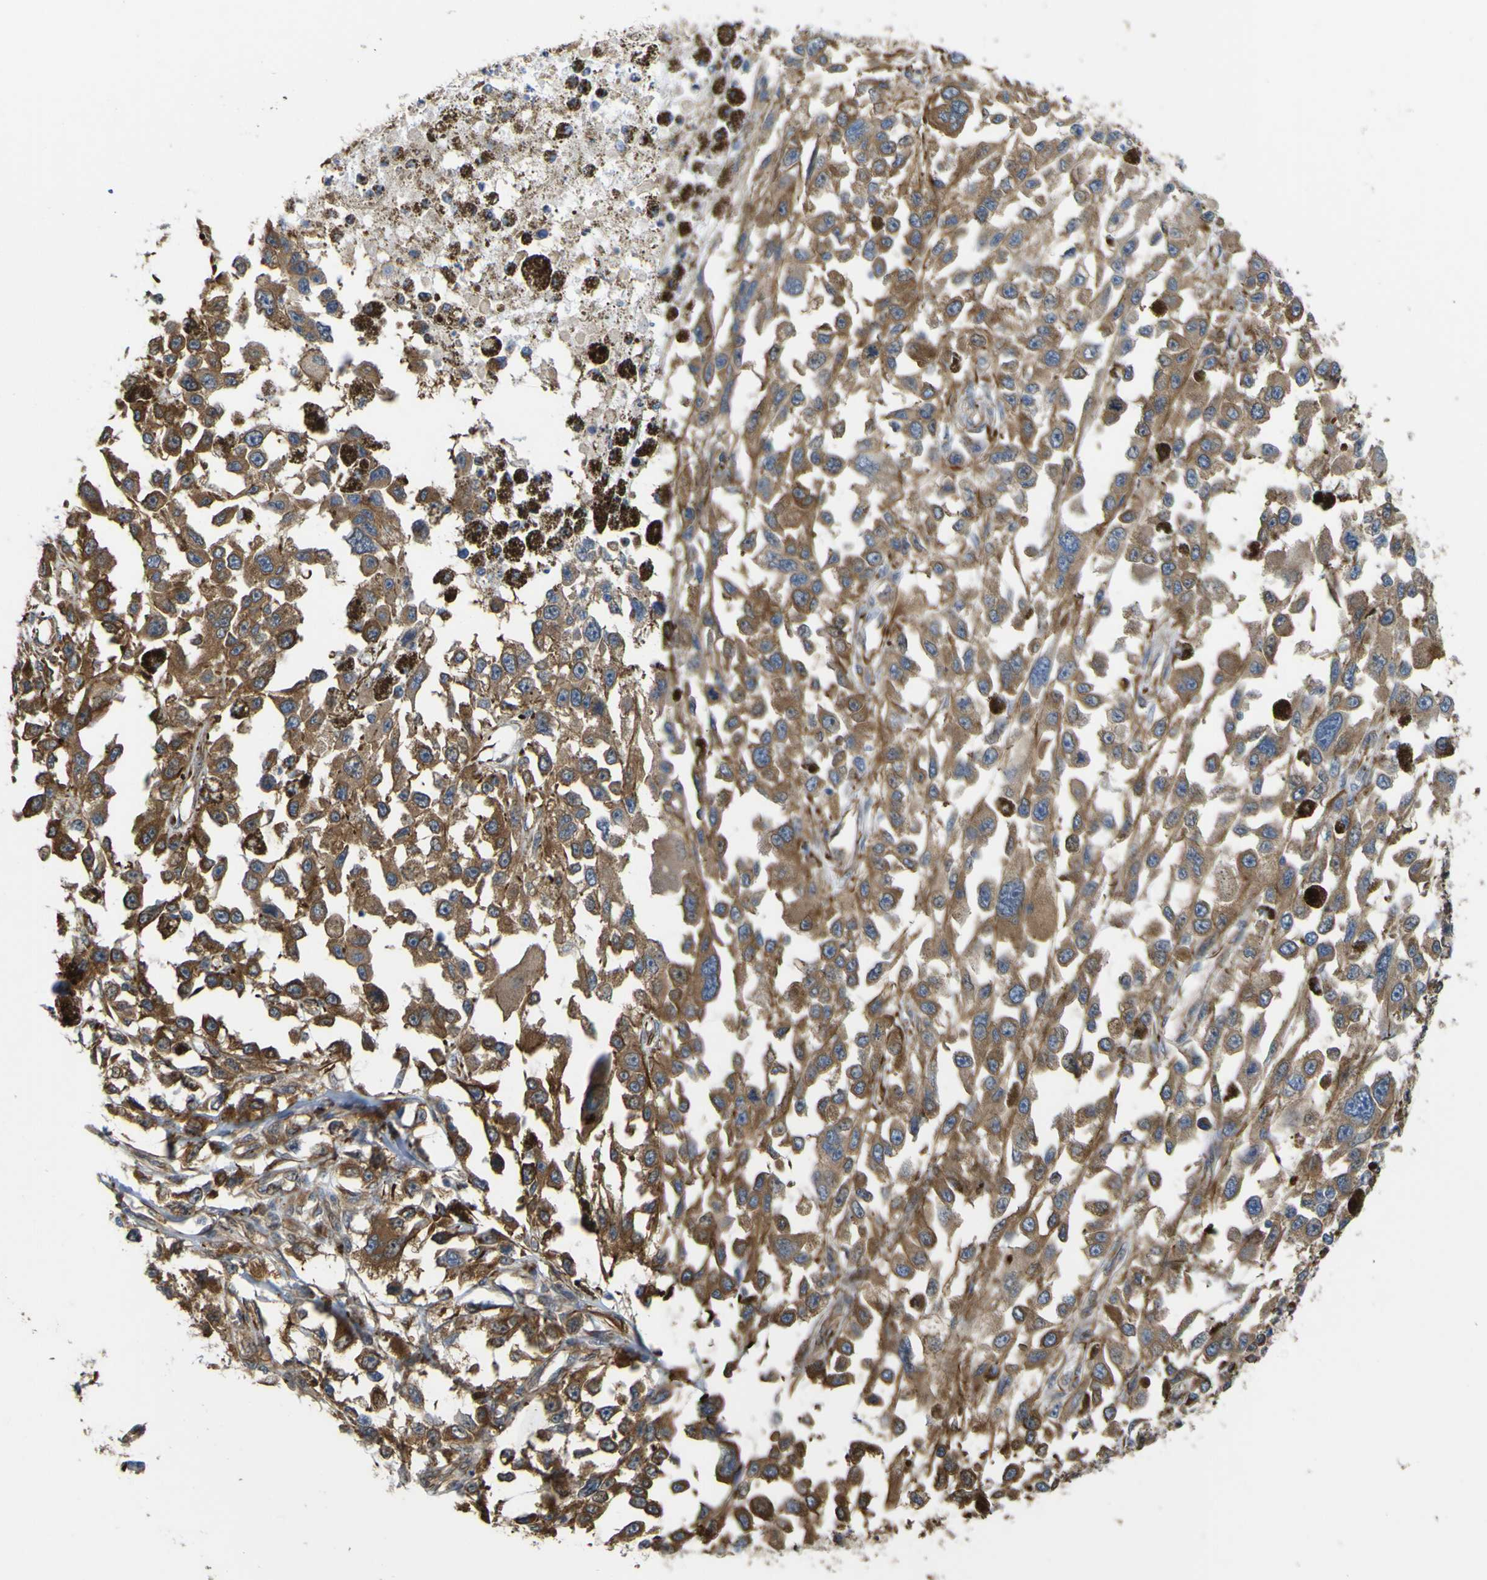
{"staining": {"intensity": "moderate", "quantity": ">75%", "location": "cytoplasmic/membranous"}, "tissue": "melanoma", "cell_type": "Tumor cells", "image_type": "cancer", "snomed": [{"axis": "morphology", "description": "Malignant melanoma, Metastatic site"}, {"axis": "topography", "description": "Lymph node"}], "caption": "Tumor cells reveal moderate cytoplasmic/membranous positivity in approximately >75% of cells in melanoma.", "gene": "JPH1", "patient": {"sex": "male", "age": 59}}